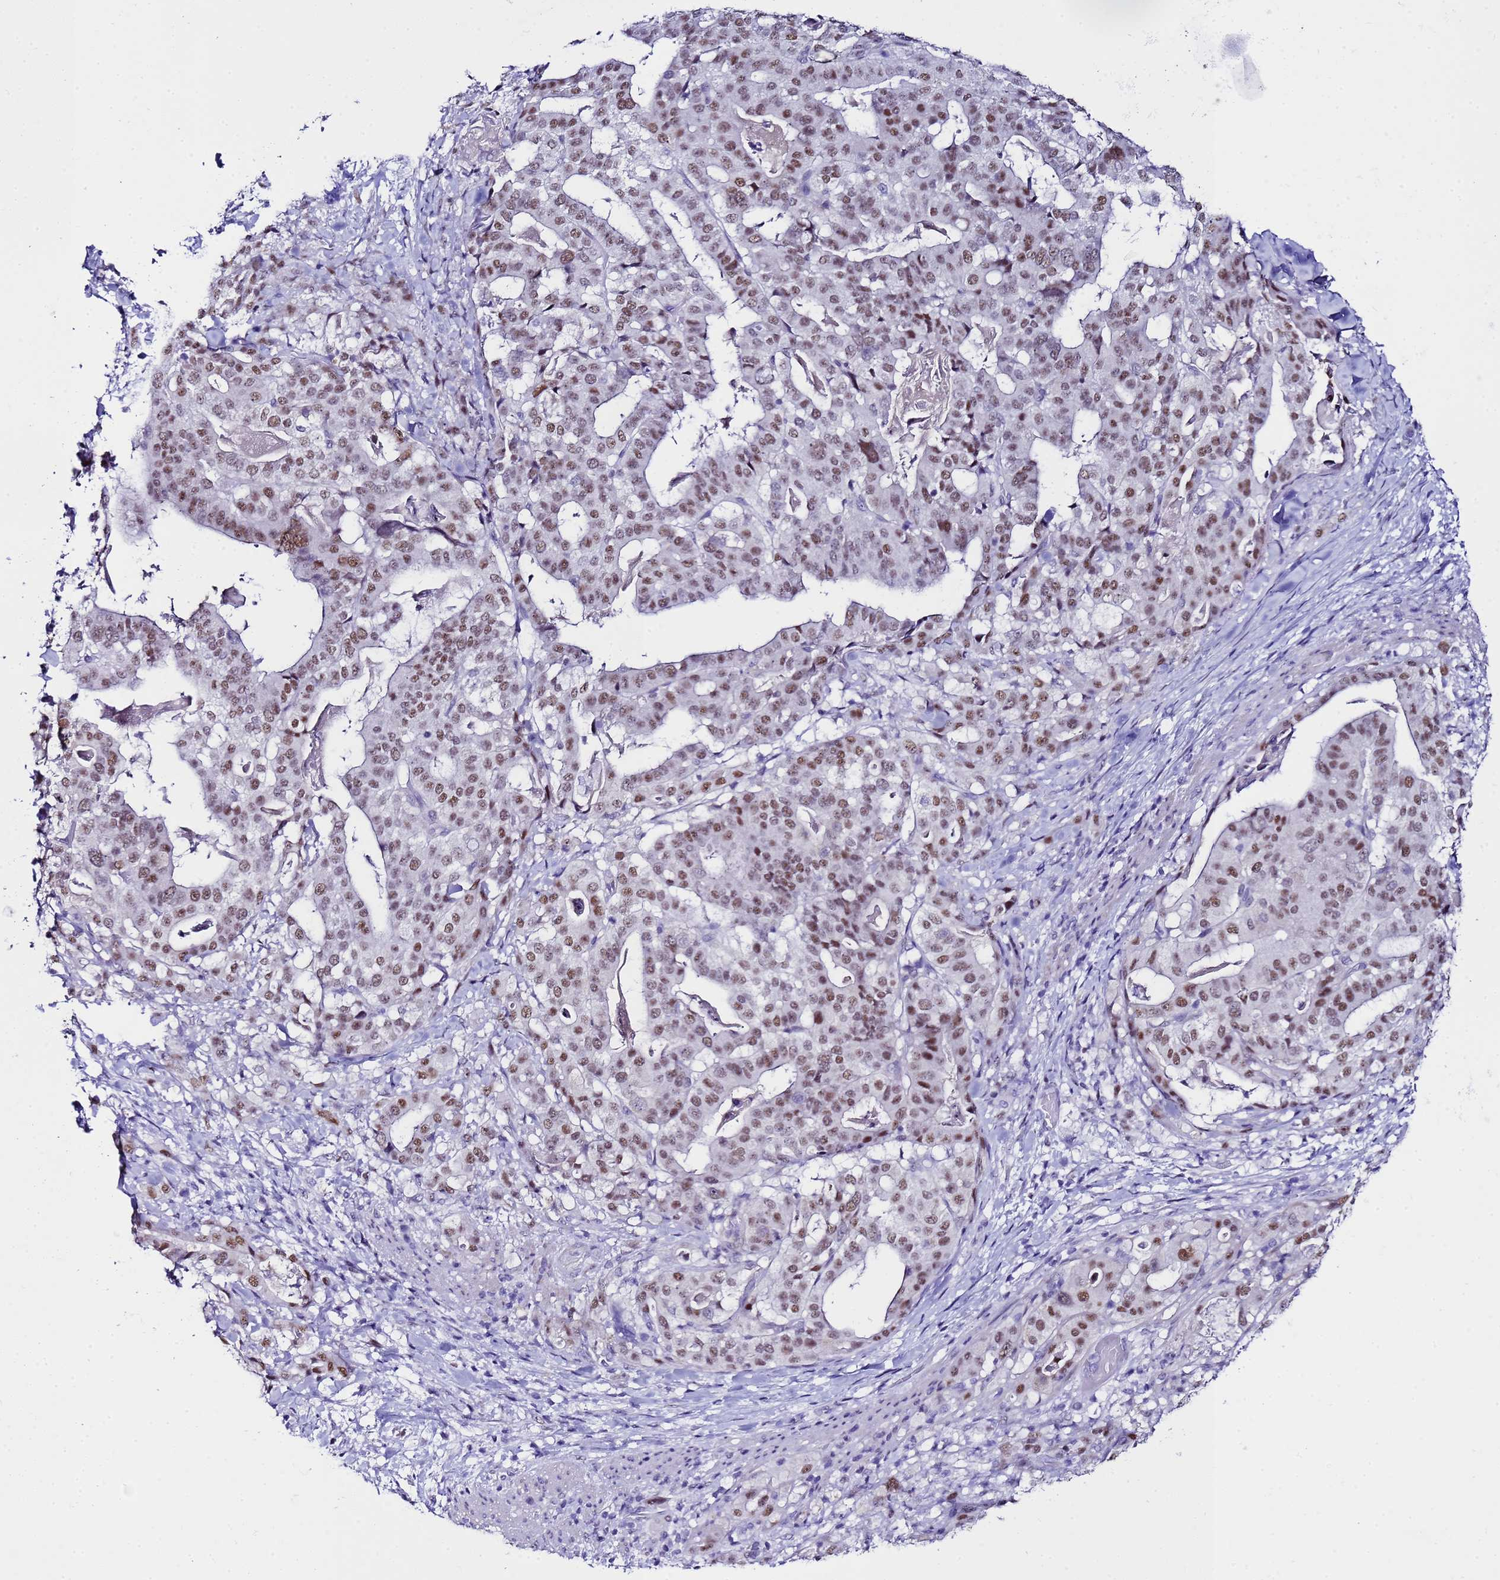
{"staining": {"intensity": "moderate", "quantity": ">75%", "location": "nuclear"}, "tissue": "stomach cancer", "cell_type": "Tumor cells", "image_type": "cancer", "snomed": [{"axis": "morphology", "description": "Adenocarcinoma, NOS"}, {"axis": "topography", "description": "Stomach"}], "caption": "Stomach cancer stained with DAB immunohistochemistry shows medium levels of moderate nuclear expression in about >75% of tumor cells.", "gene": "BCL7A", "patient": {"sex": "male", "age": 48}}